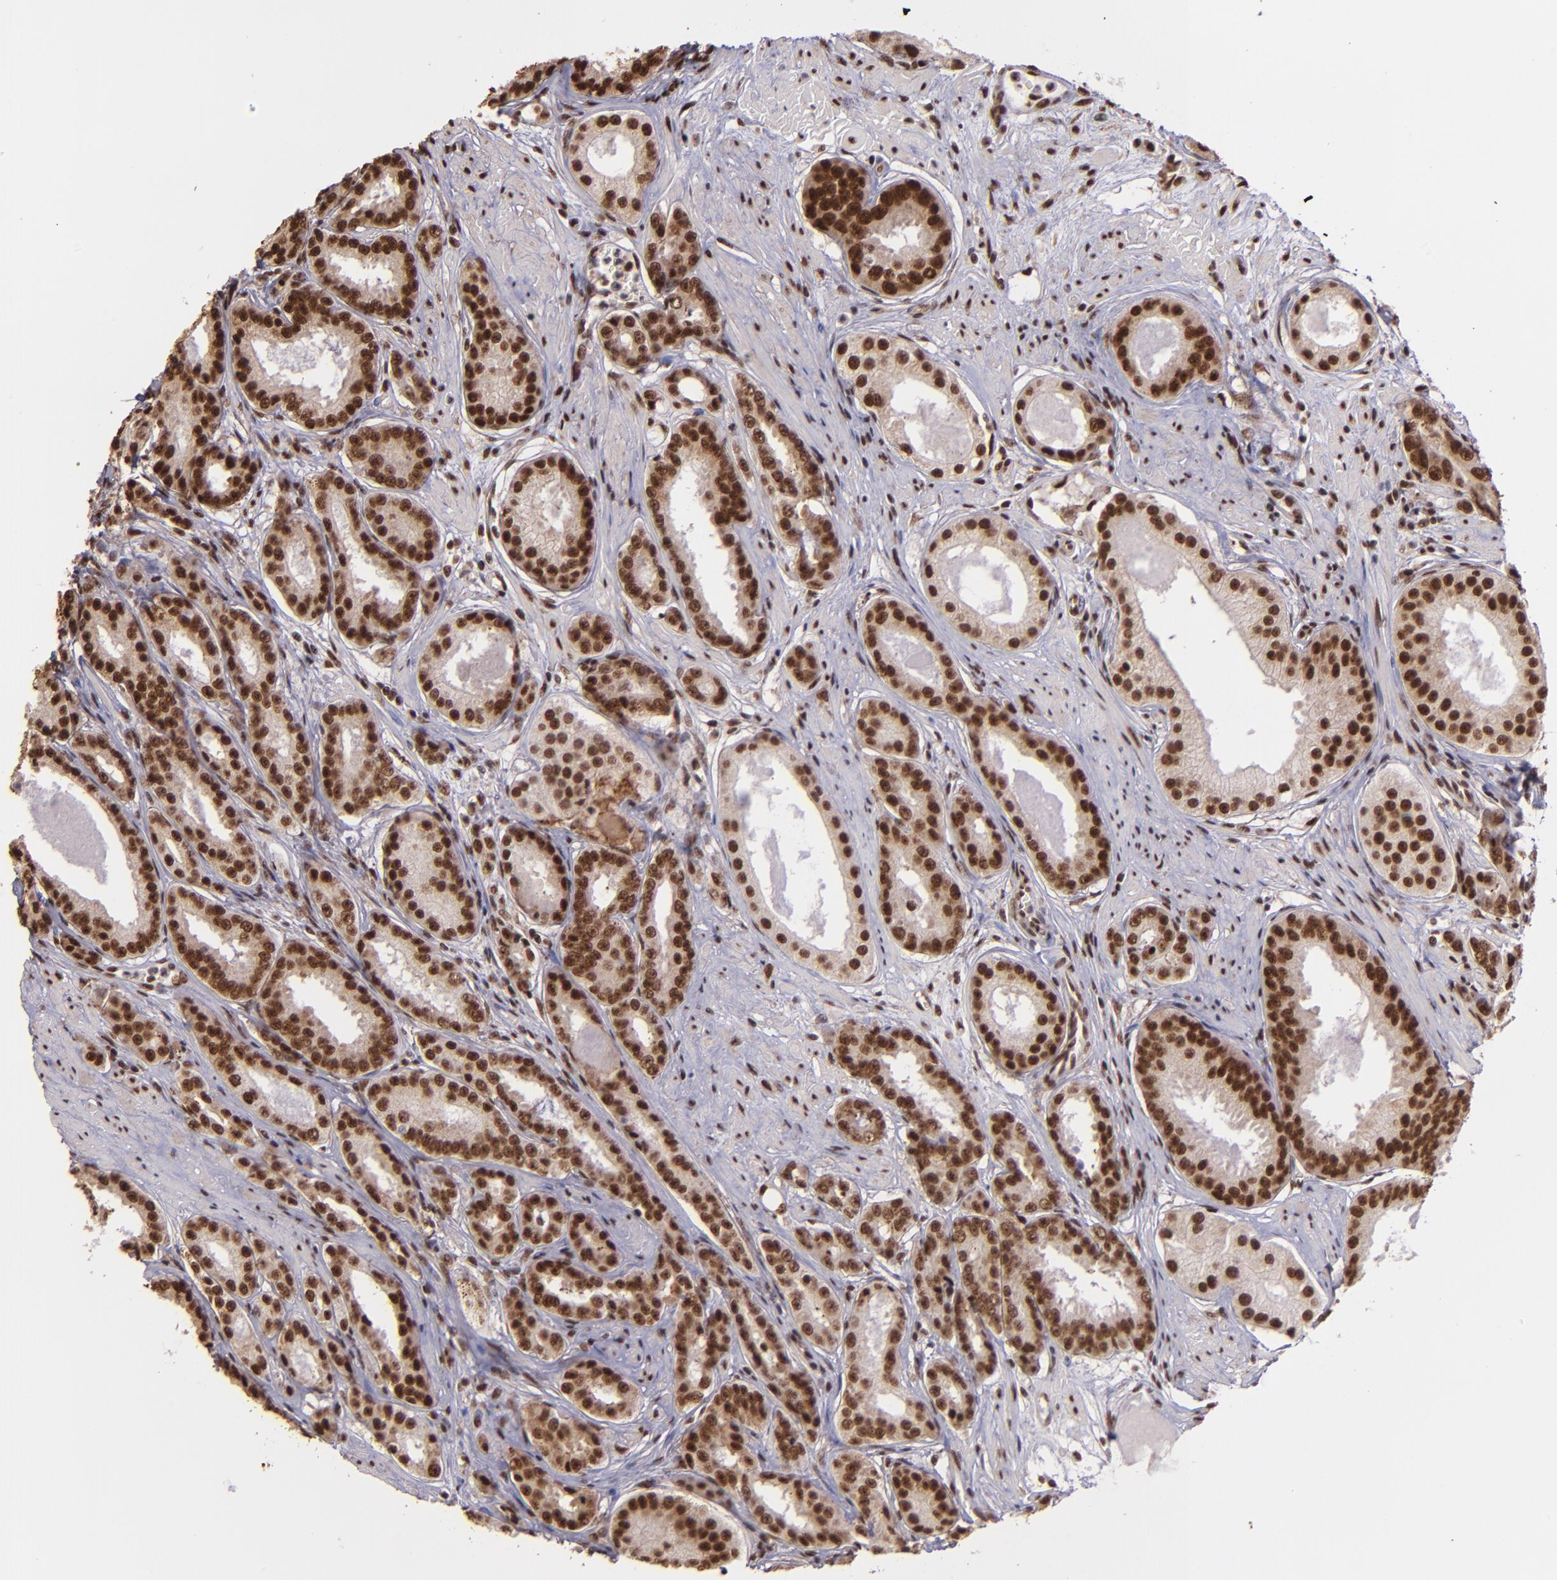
{"staining": {"intensity": "strong", "quantity": ">75%", "location": "cytoplasmic/membranous,nuclear"}, "tissue": "prostate cancer", "cell_type": "Tumor cells", "image_type": "cancer", "snomed": [{"axis": "morphology", "description": "Adenocarcinoma, Medium grade"}, {"axis": "topography", "description": "Prostate"}], "caption": "Immunohistochemical staining of human prostate cancer reveals high levels of strong cytoplasmic/membranous and nuclear protein expression in approximately >75% of tumor cells.", "gene": "PQBP1", "patient": {"sex": "male", "age": 53}}